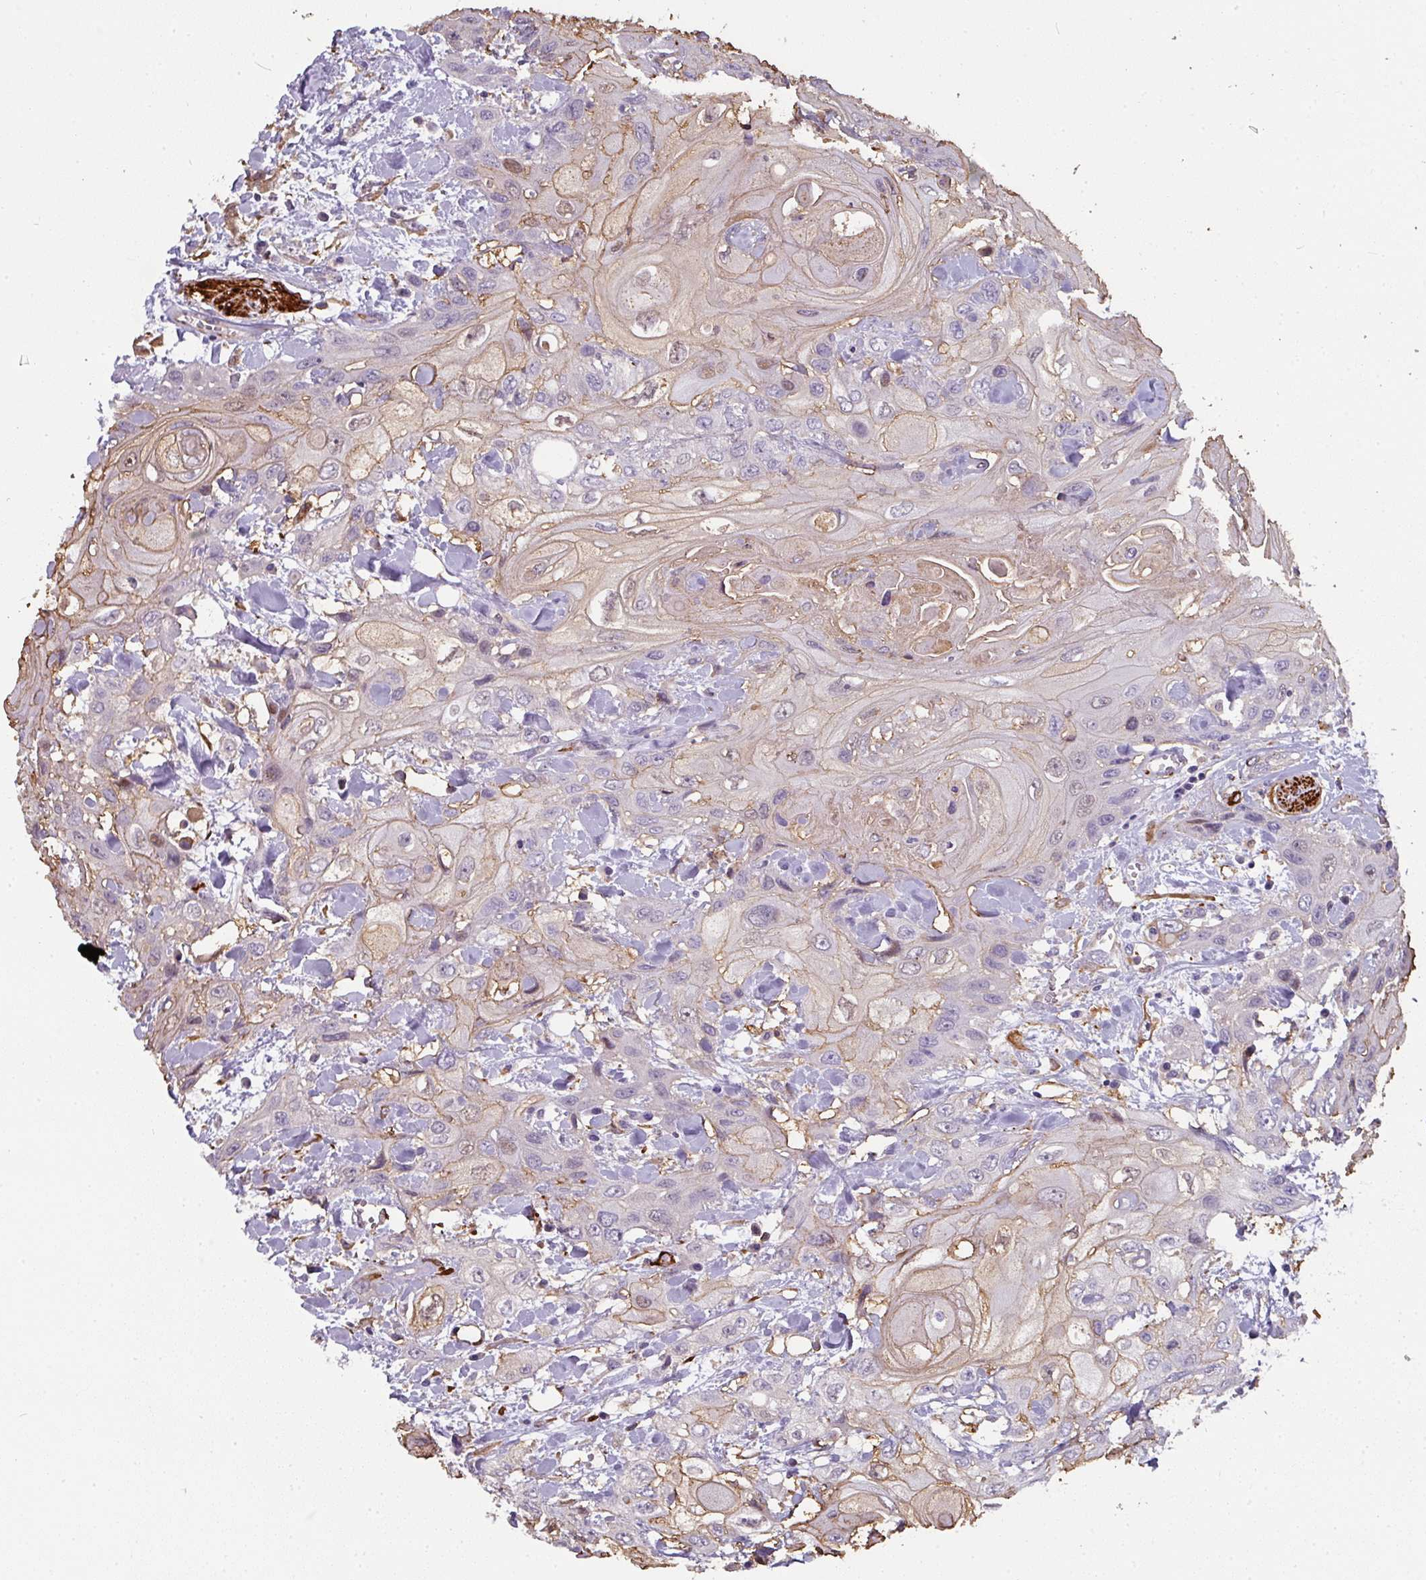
{"staining": {"intensity": "negative", "quantity": "none", "location": "none"}, "tissue": "head and neck cancer", "cell_type": "Tumor cells", "image_type": "cancer", "snomed": [{"axis": "morphology", "description": "Squamous cell carcinoma, NOS"}, {"axis": "topography", "description": "Head-Neck"}], "caption": "Tumor cells show no significant positivity in head and neck cancer.", "gene": "BEND5", "patient": {"sex": "female", "age": 43}}